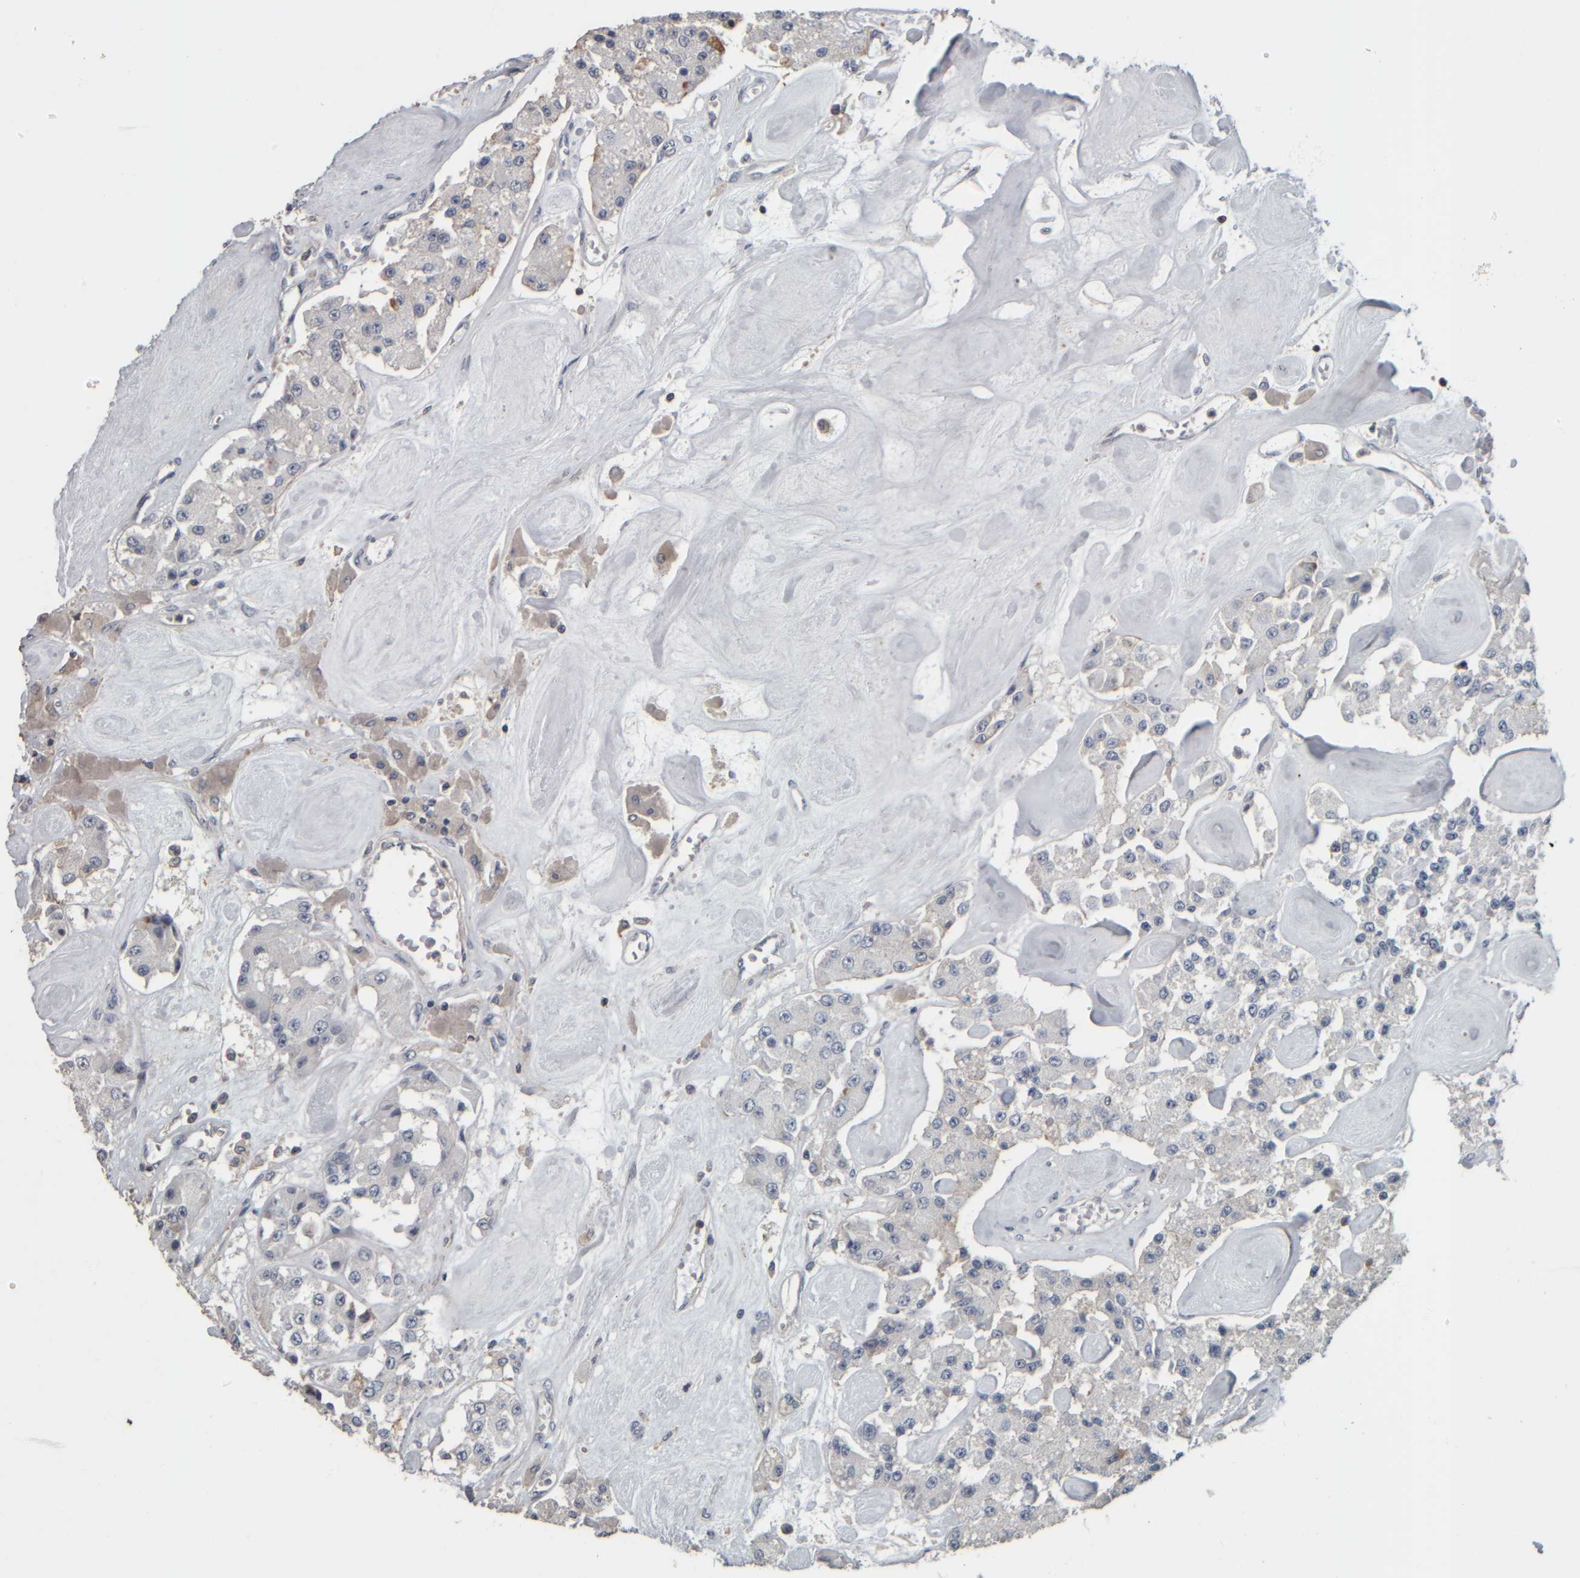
{"staining": {"intensity": "negative", "quantity": "none", "location": "none"}, "tissue": "carcinoid", "cell_type": "Tumor cells", "image_type": "cancer", "snomed": [{"axis": "morphology", "description": "Carcinoid, malignant, NOS"}, {"axis": "topography", "description": "Pancreas"}], "caption": "Photomicrograph shows no significant protein expression in tumor cells of malignant carcinoid.", "gene": "CAVIN4", "patient": {"sex": "male", "age": 41}}